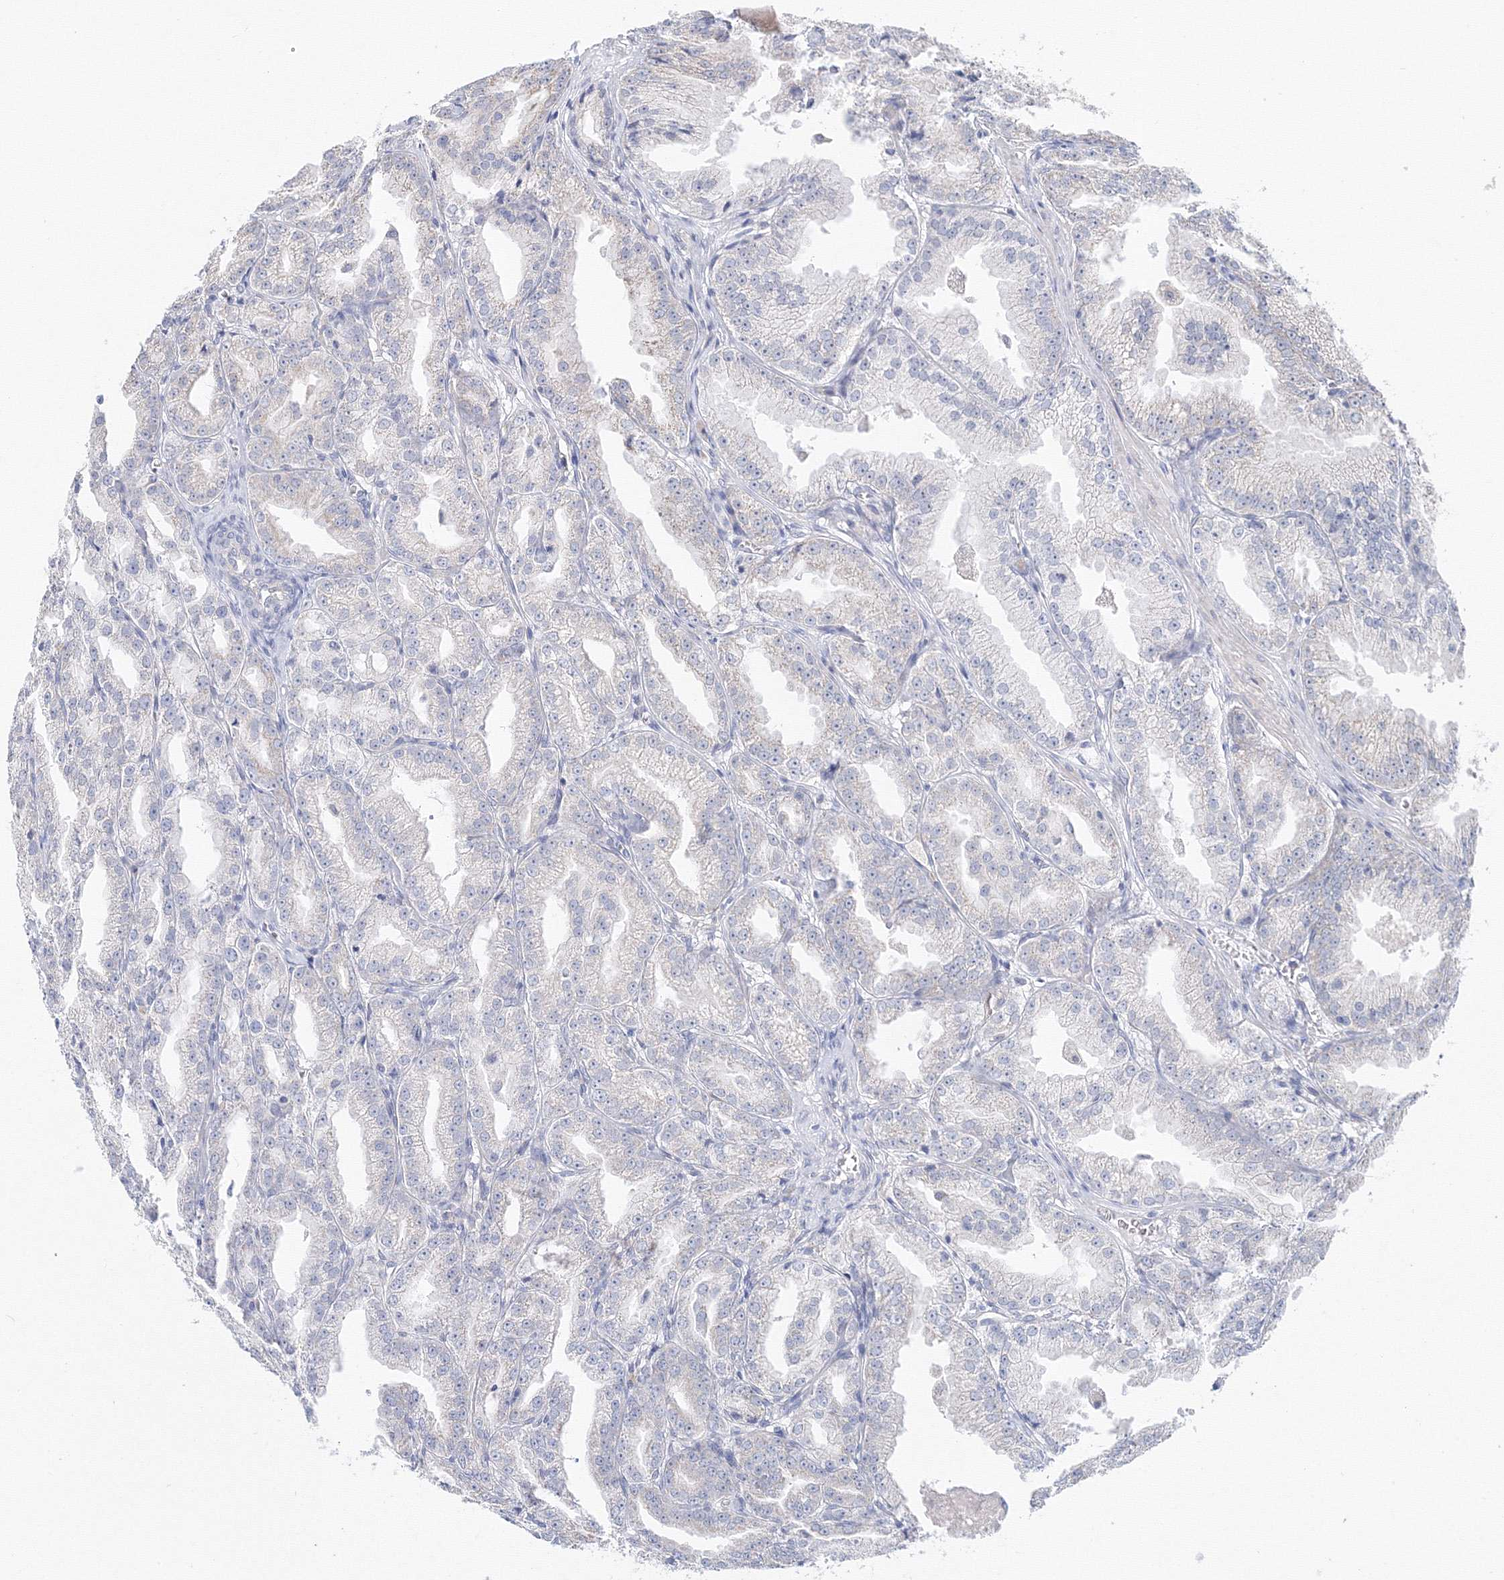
{"staining": {"intensity": "negative", "quantity": "none", "location": "none"}, "tissue": "prostate cancer", "cell_type": "Tumor cells", "image_type": "cancer", "snomed": [{"axis": "morphology", "description": "Adenocarcinoma, High grade"}, {"axis": "topography", "description": "Prostate"}], "caption": "A photomicrograph of human prostate cancer is negative for staining in tumor cells.", "gene": "DHRS12", "patient": {"sex": "male", "age": 61}}